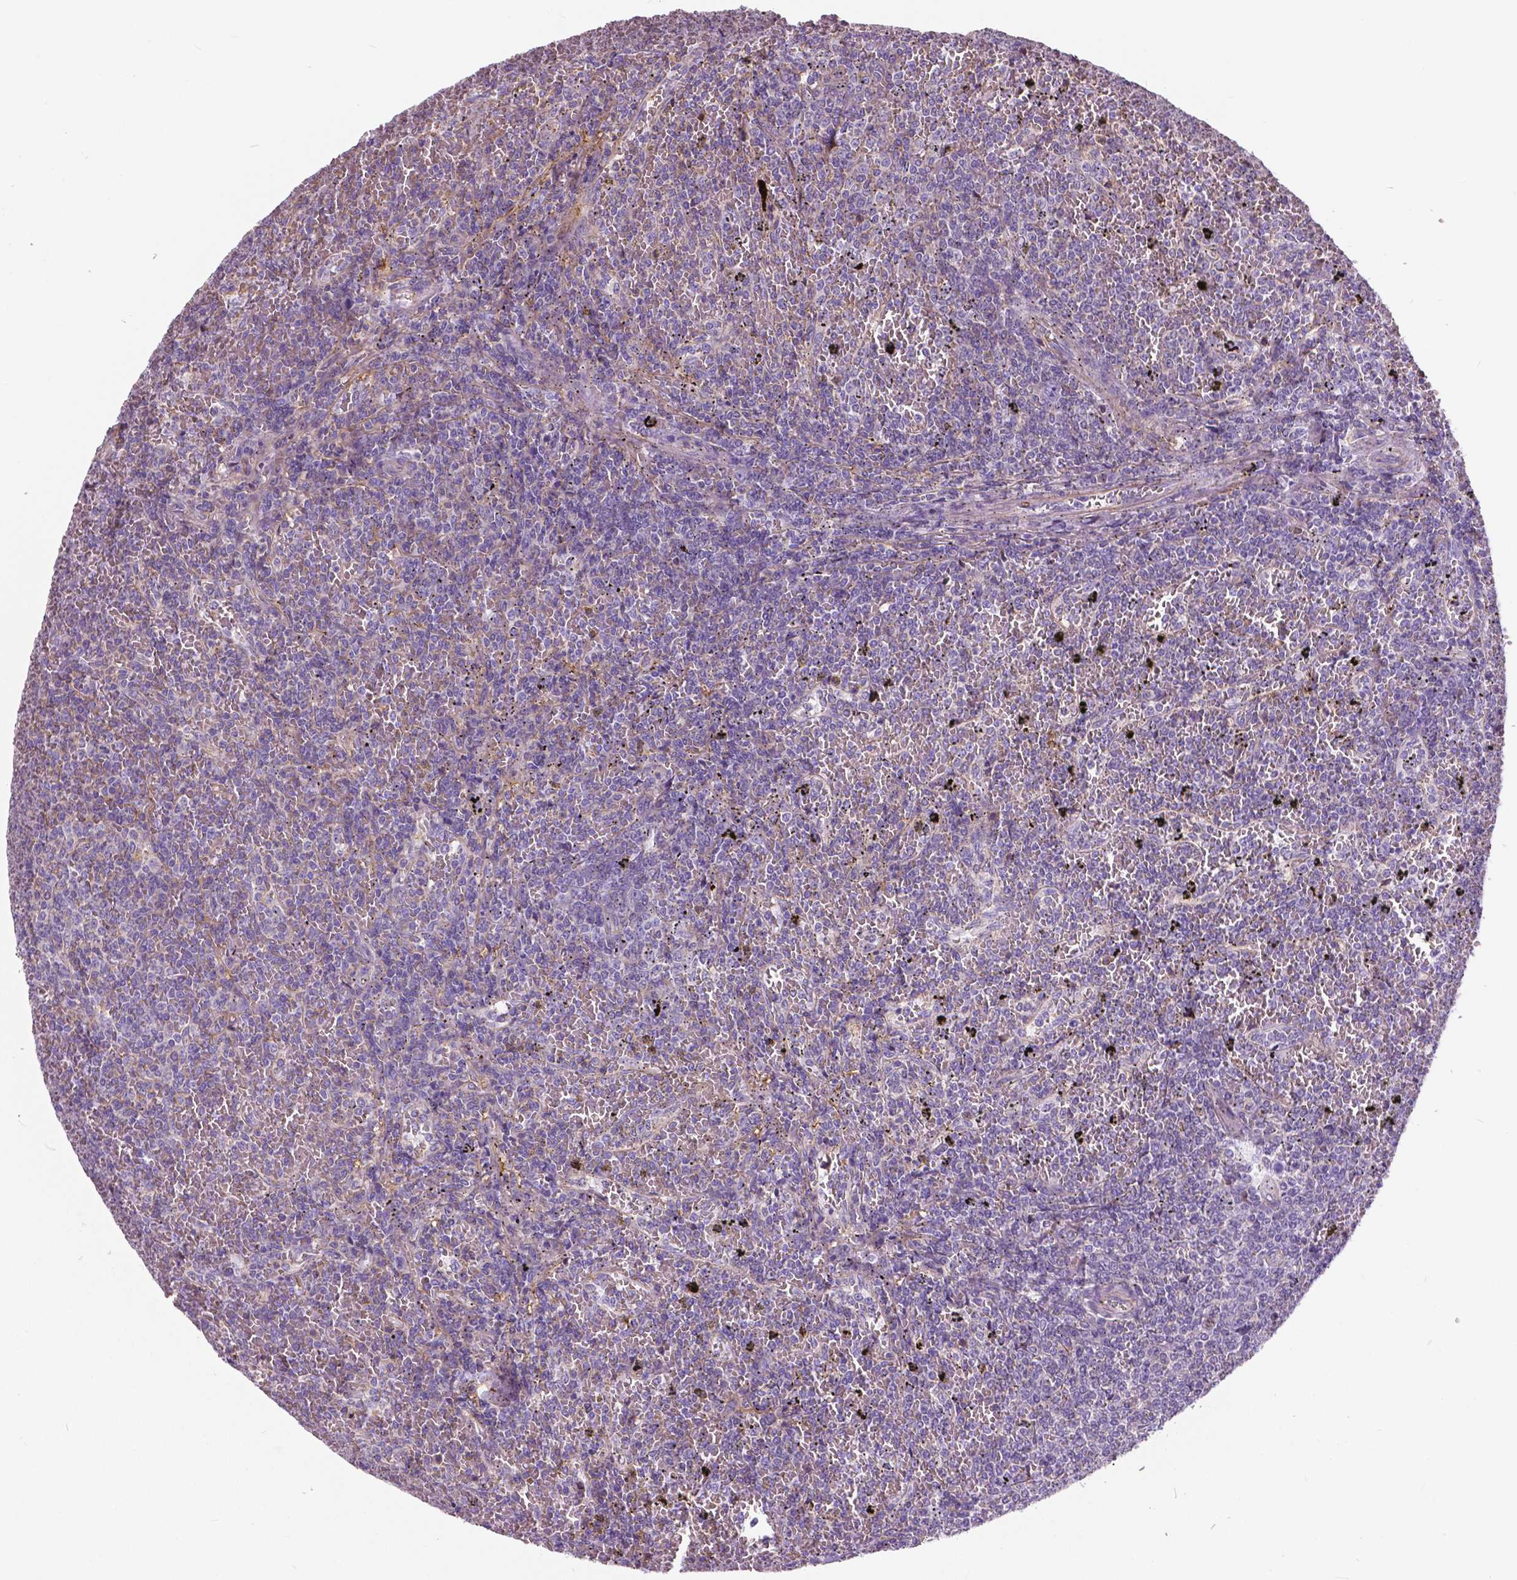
{"staining": {"intensity": "negative", "quantity": "none", "location": "none"}, "tissue": "lymphoma", "cell_type": "Tumor cells", "image_type": "cancer", "snomed": [{"axis": "morphology", "description": "Malignant lymphoma, non-Hodgkin's type, Low grade"}, {"axis": "topography", "description": "Spleen"}], "caption": "DAB (3,3'-diaminobenzidine) immunohistochemical staining of human lymphoma demonstrates no significant staining in tumor cells.", "gene": "ANXA13", "patient": {"sex": "female", "age": 77}}